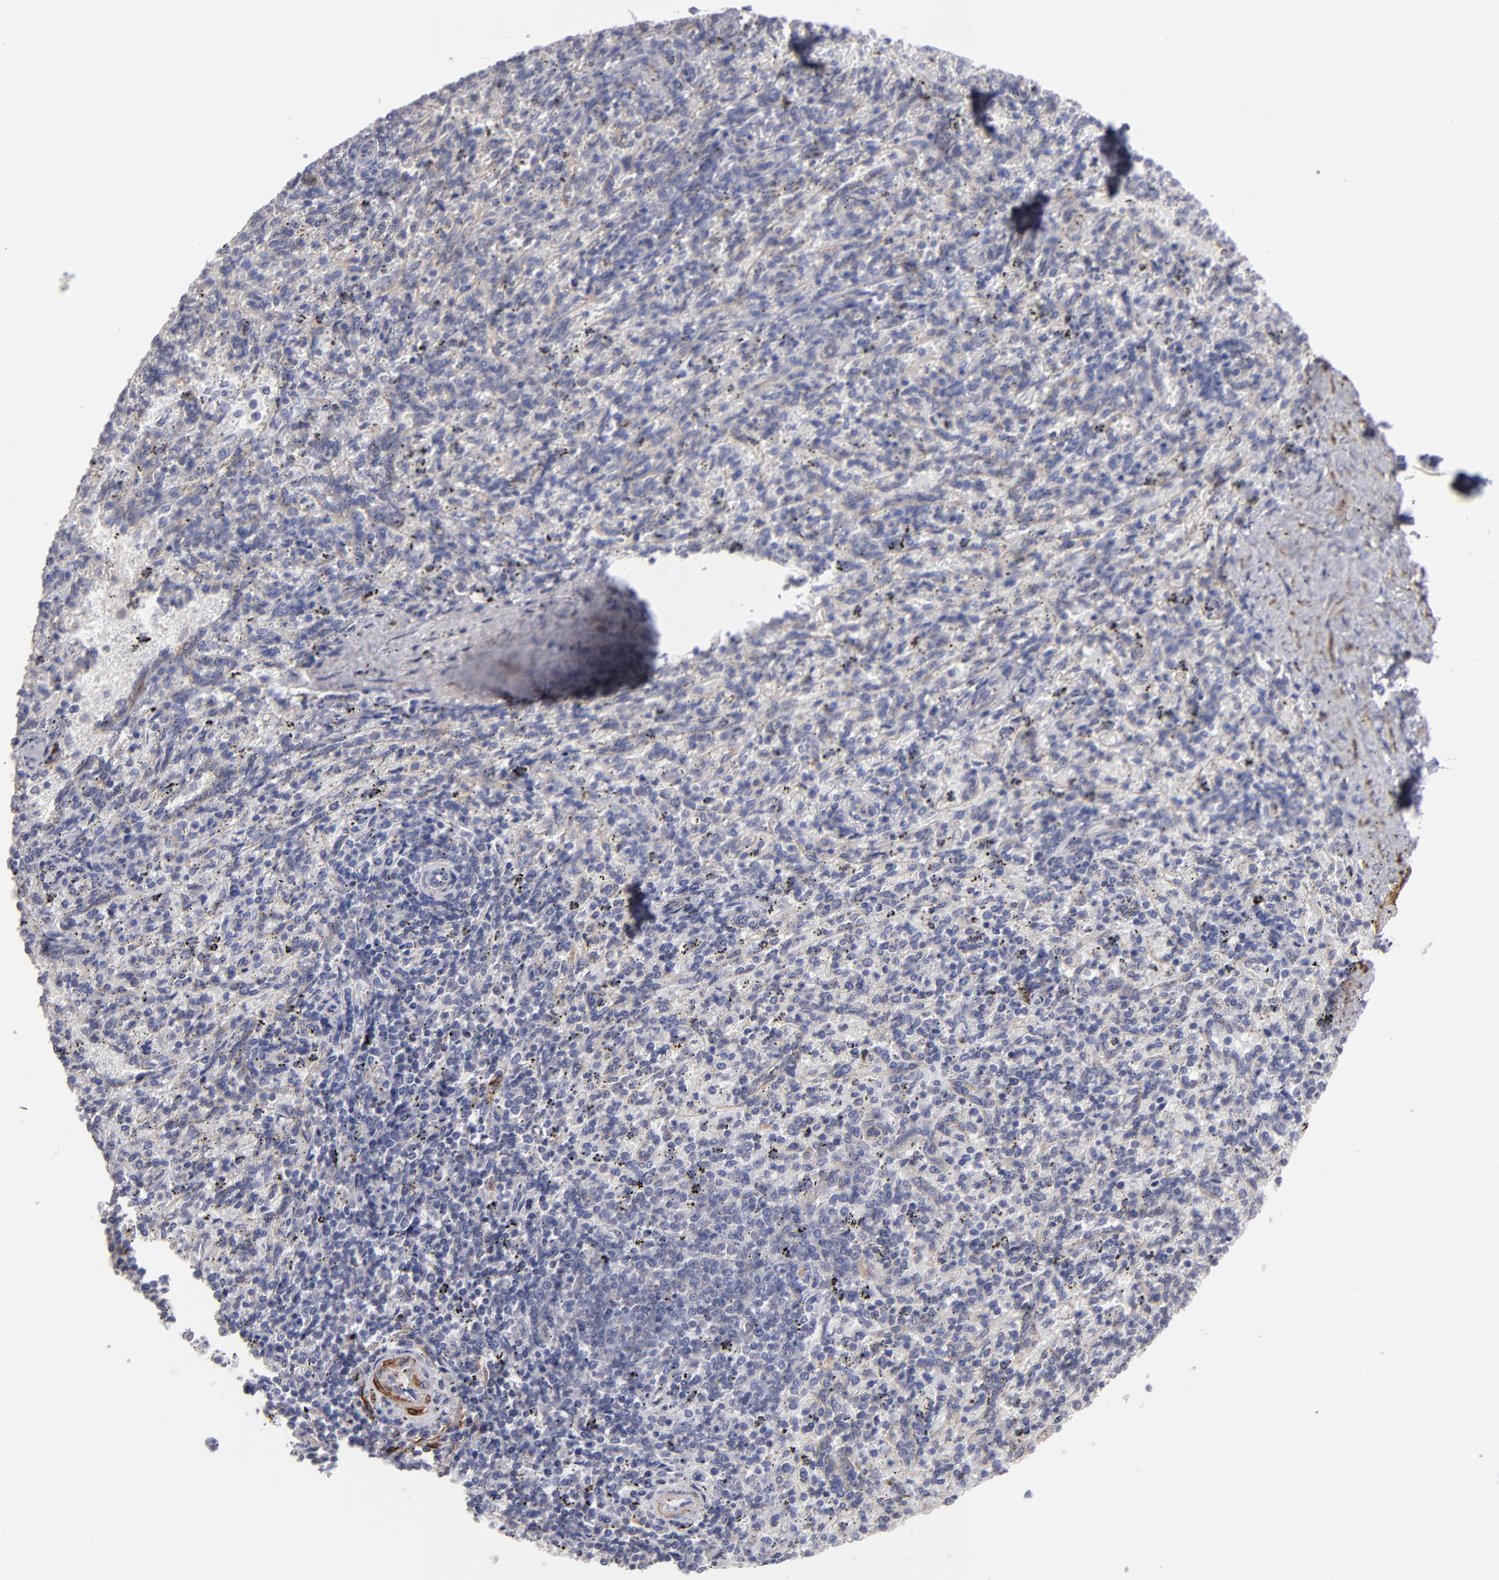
{"staining": {"intensity": "negative", "quantity": "none", "location": "none"}, "tissue": "spleen", "cell_type": "Cells in red pulp", "image_type": "normal", "snomed": [{"axis": "morphology", "description": "Normal tissue, NOS"}, {"axis": "topography", "description": "Spleen"}], "caption": "Immunohistochemistry image of unremarkable spleen stained for a protein (brown), which exhibits no staining in cells in red pulp.", "gene": "SLMAP", "patient": {"sex": "female", "age": 10}}